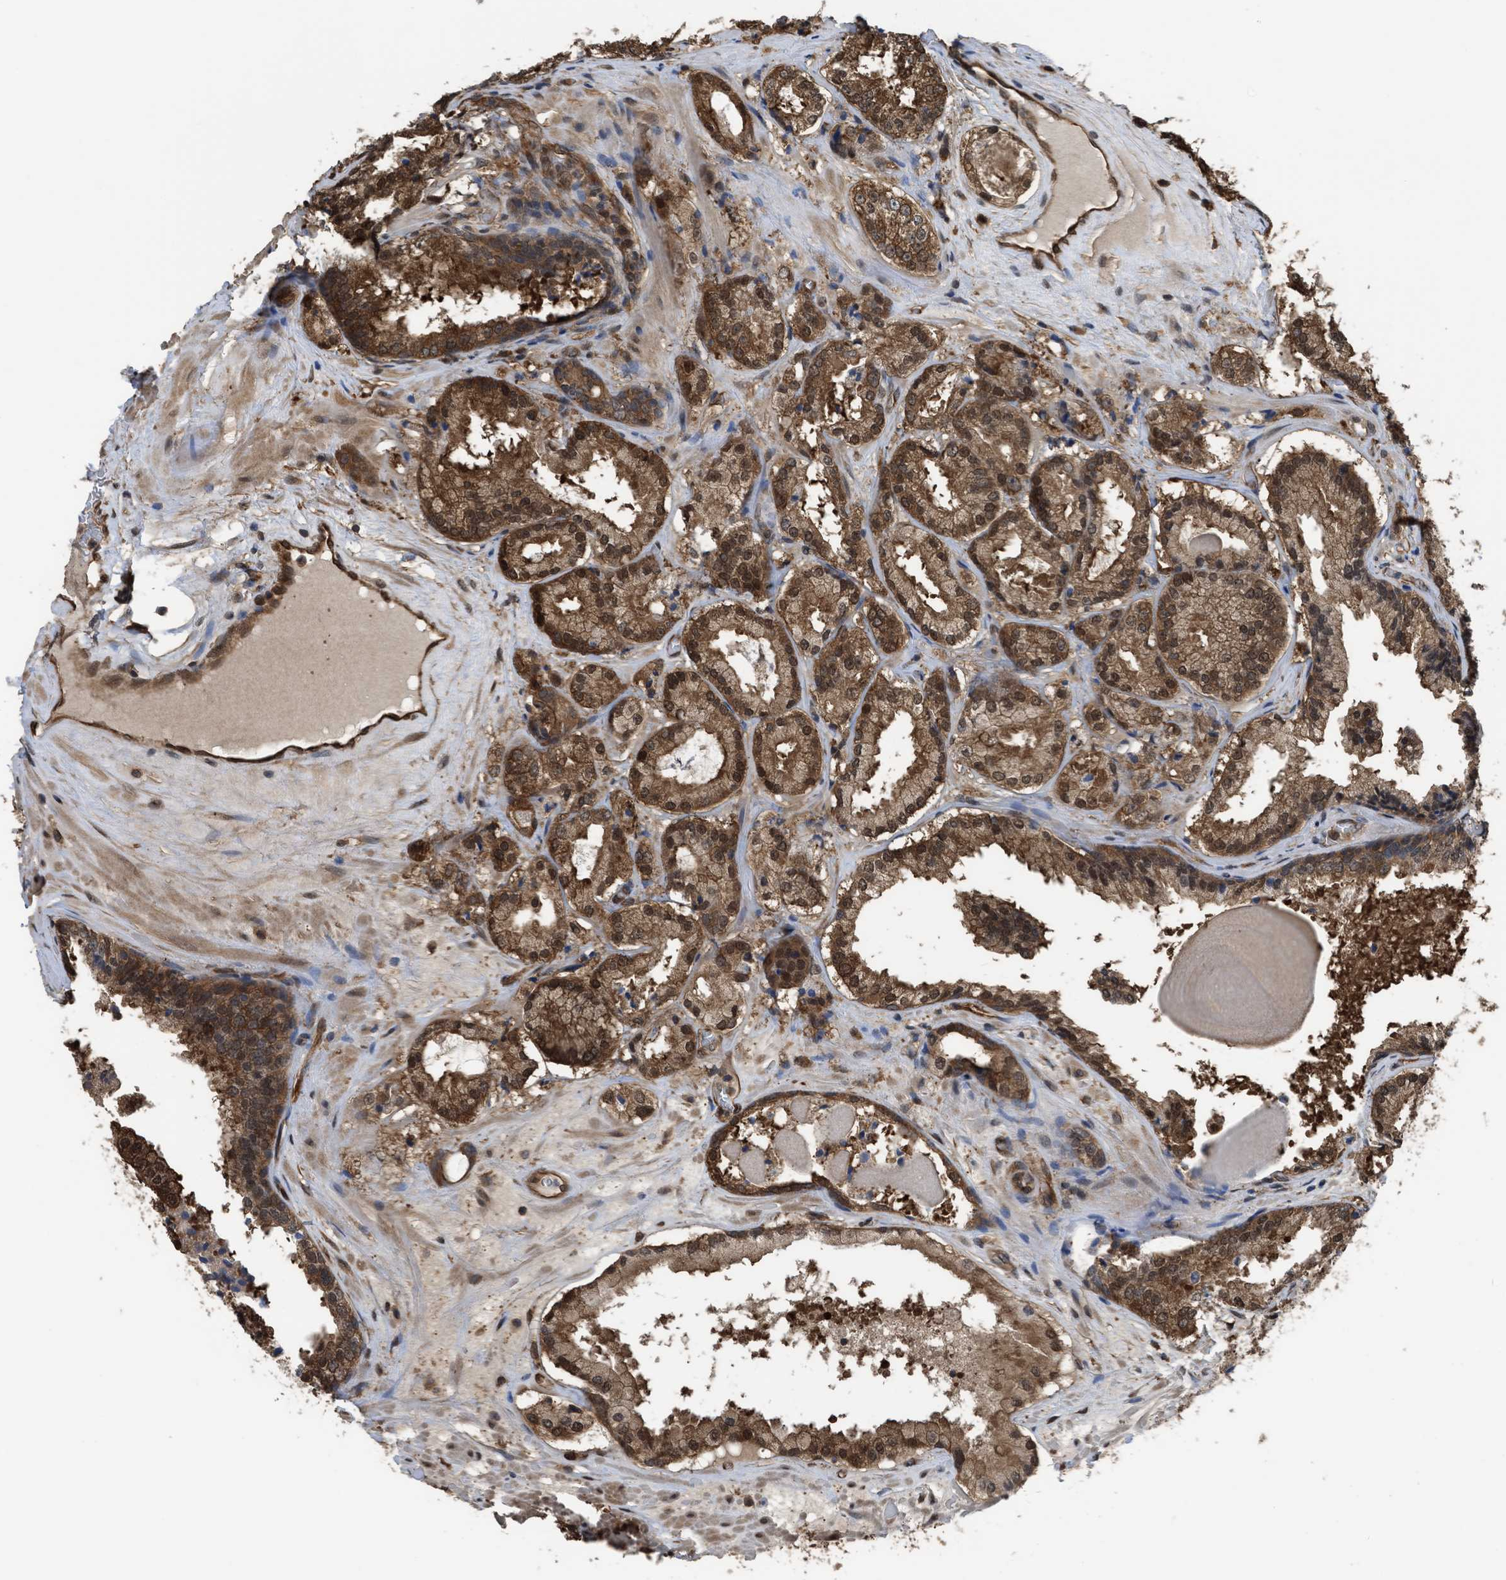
{"staining": {"intensity": "moderate", "quantity": ">75%", "location": "cytoplasmic/membranous,nuclear"}, "tissue": "prostate cancer", "cell_type": "Tumor cells", "image_type": "cancer", "snomed": [{"axis": "morphology", "description": "Adenocarcinoma, High grade"}, {"axis": "topography", "description": "Prostate"}], "caption": "Protein staining reveals moderate cytoplasmic/membranous and nuclear expression in approximately >75% of tumor cells in prostate cancer (high-grade adenocarcinoma).", "gene": "YWHAG", "patient": {"sex": "male", "age": 65}}